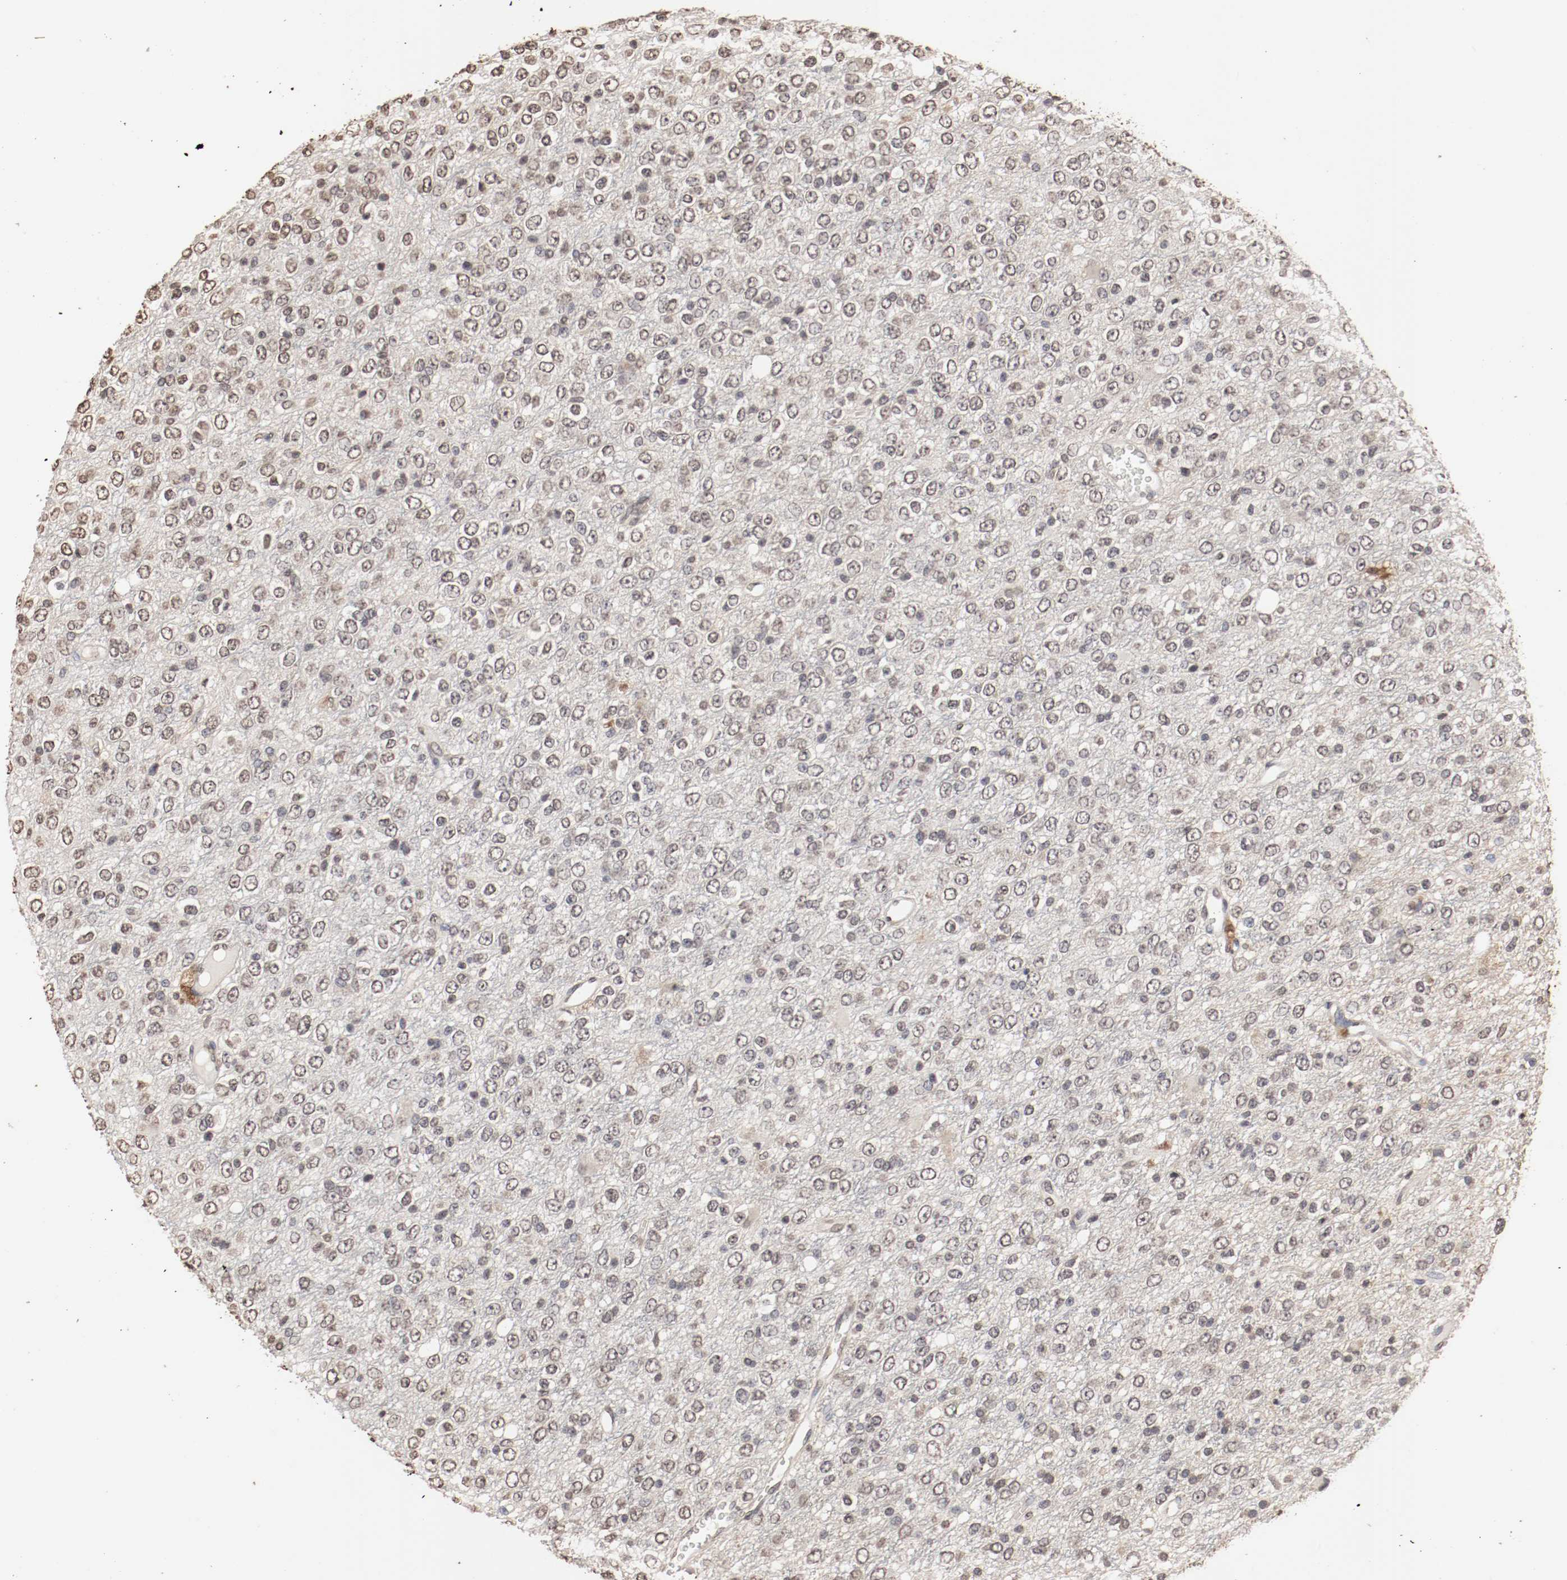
{"staining": {"intensity": "weak", "quantity": ">75%", "location": "nuclear"}, "tissue": "glioma", "cell_type": "Tumor cells", "image_type": "cancer", "snomed": [{"axis": "morphology", "description": "Glioma, malignant, High grade"}, {"axis": "topography", "description": "pancreas cauda"}], "caption": "IHC photomicrograph of neoplastic tissue: human malignant high-grade glioma stained using immunohistochemistry demonstrates low levels of weak protein expression localized specifically in the nuclear of tumor cells, appearing as a nuclear brown color.", "gene": "WASL", "patient": {"sex": "male", "age": 60}}